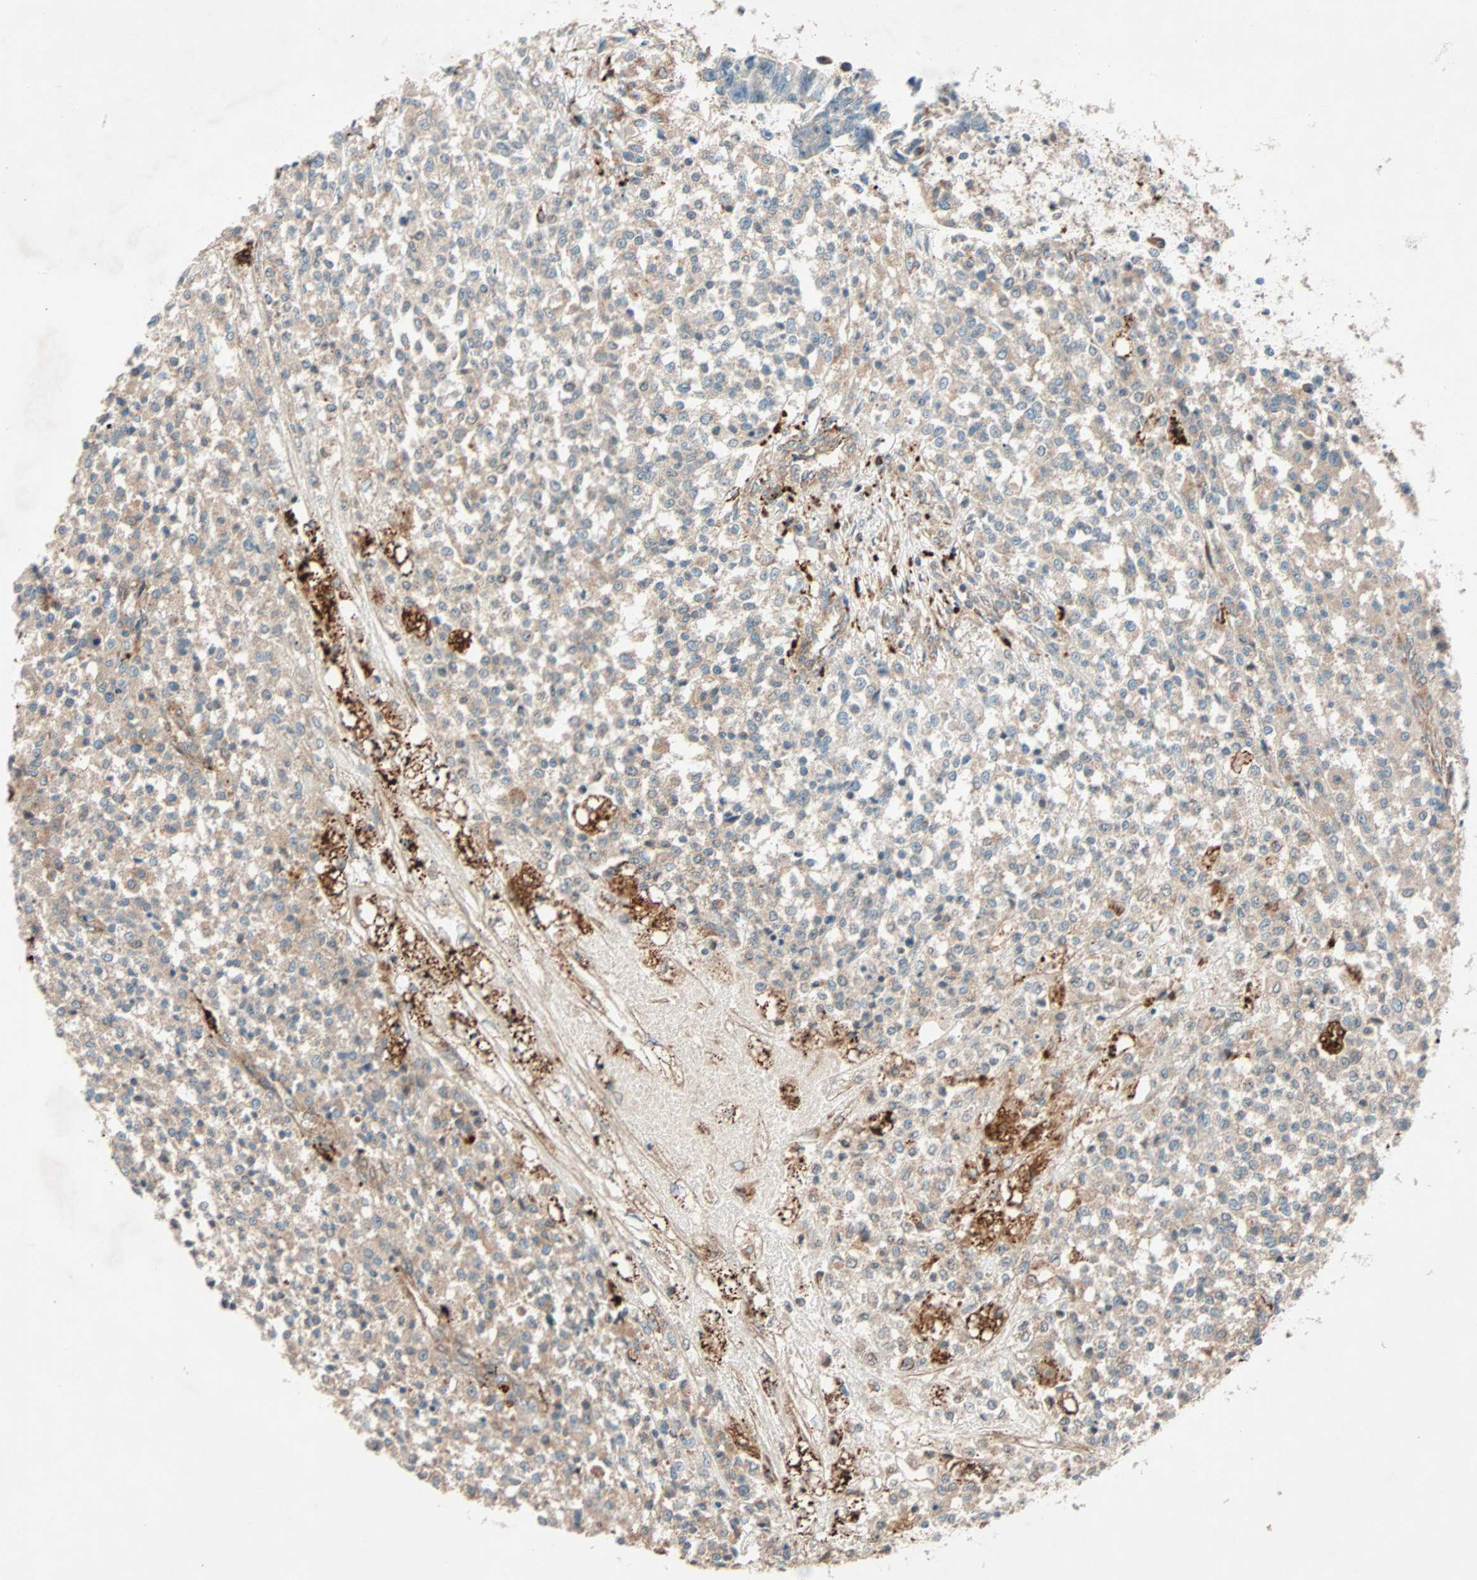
{"staining": {"intensity": "weak", "quantity": ">75%", "location": "cytoplasmic/membranous"}, "tissue": "testis cancer", "cell_type": "Tumor cells", "image_type": "cancer", "snomed": [{"axis": "morphology", "description": "Seminoma, NOS"}, {"axis": "topography", "description": "Testis"}], "caption": "Seminoma (testis) tissue reveals weak cytoplasmic/membranous positivity in approximately >75% of tumor cells", "gene": "PHYH", "patient": {"sex": "male", "age": 59}}